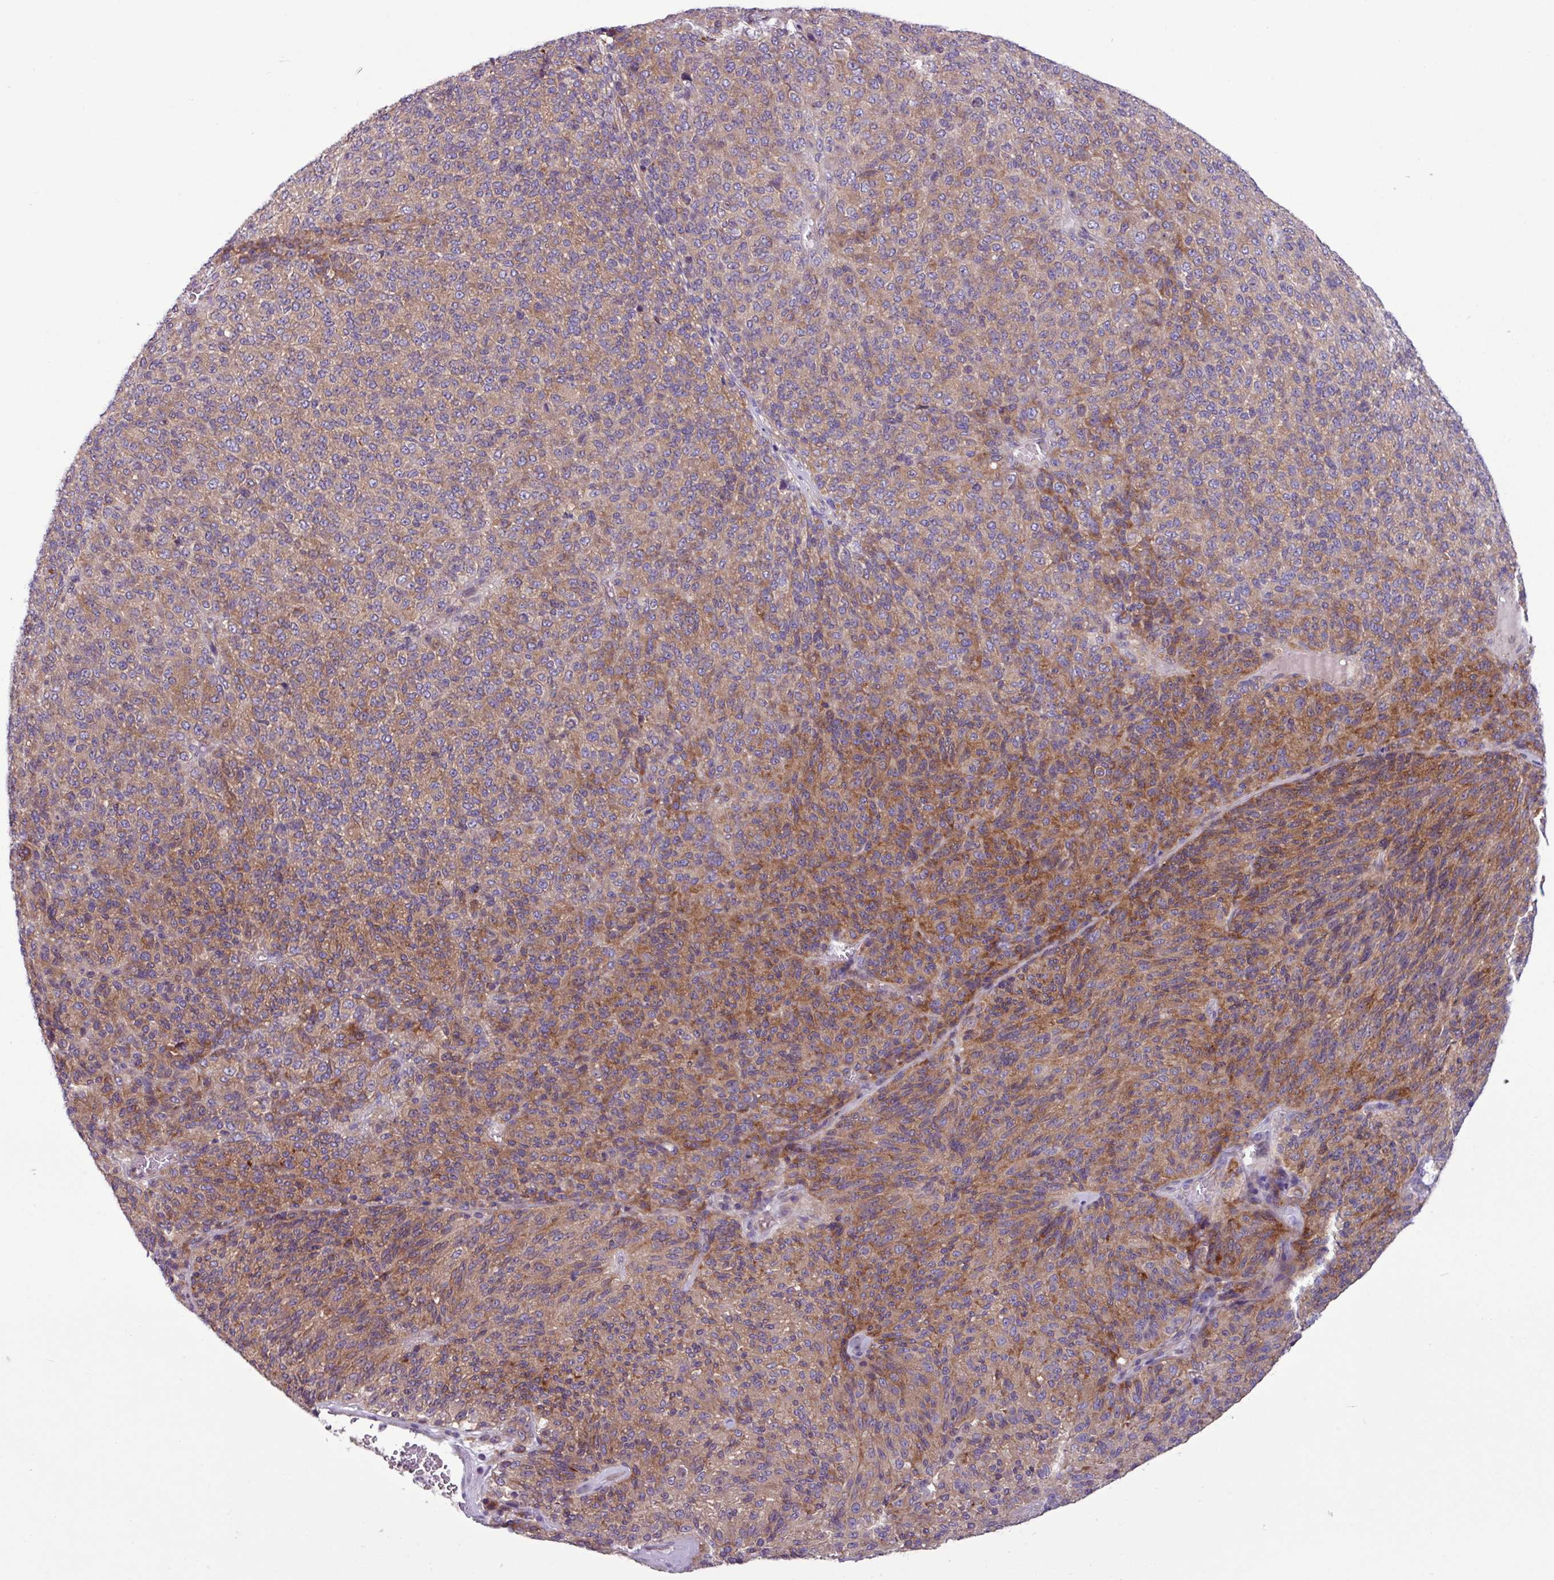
{"staining": {"intensity": "moderate", "quantity": ">75%", "location": "cytoplasmic/membranous"}, "tissue": "melanoma", "cell_type": "Tumor cells", "image_type": "cancer", "snomed": [{"axis": "morphology", "description": "Malignant melanoma, Metastatic site"}, {"axis": "topography", "description": "Brain"}], "caption": "IHC image of human malignant melanoma (metastatic site) stained for a protein (brown), which displays medium levels of moderate cytoplasmic/membranous expression in approximately >75% of tumor cells.", "gene": "MROH2A", "patient": {"sex": "female", "age": 56}}